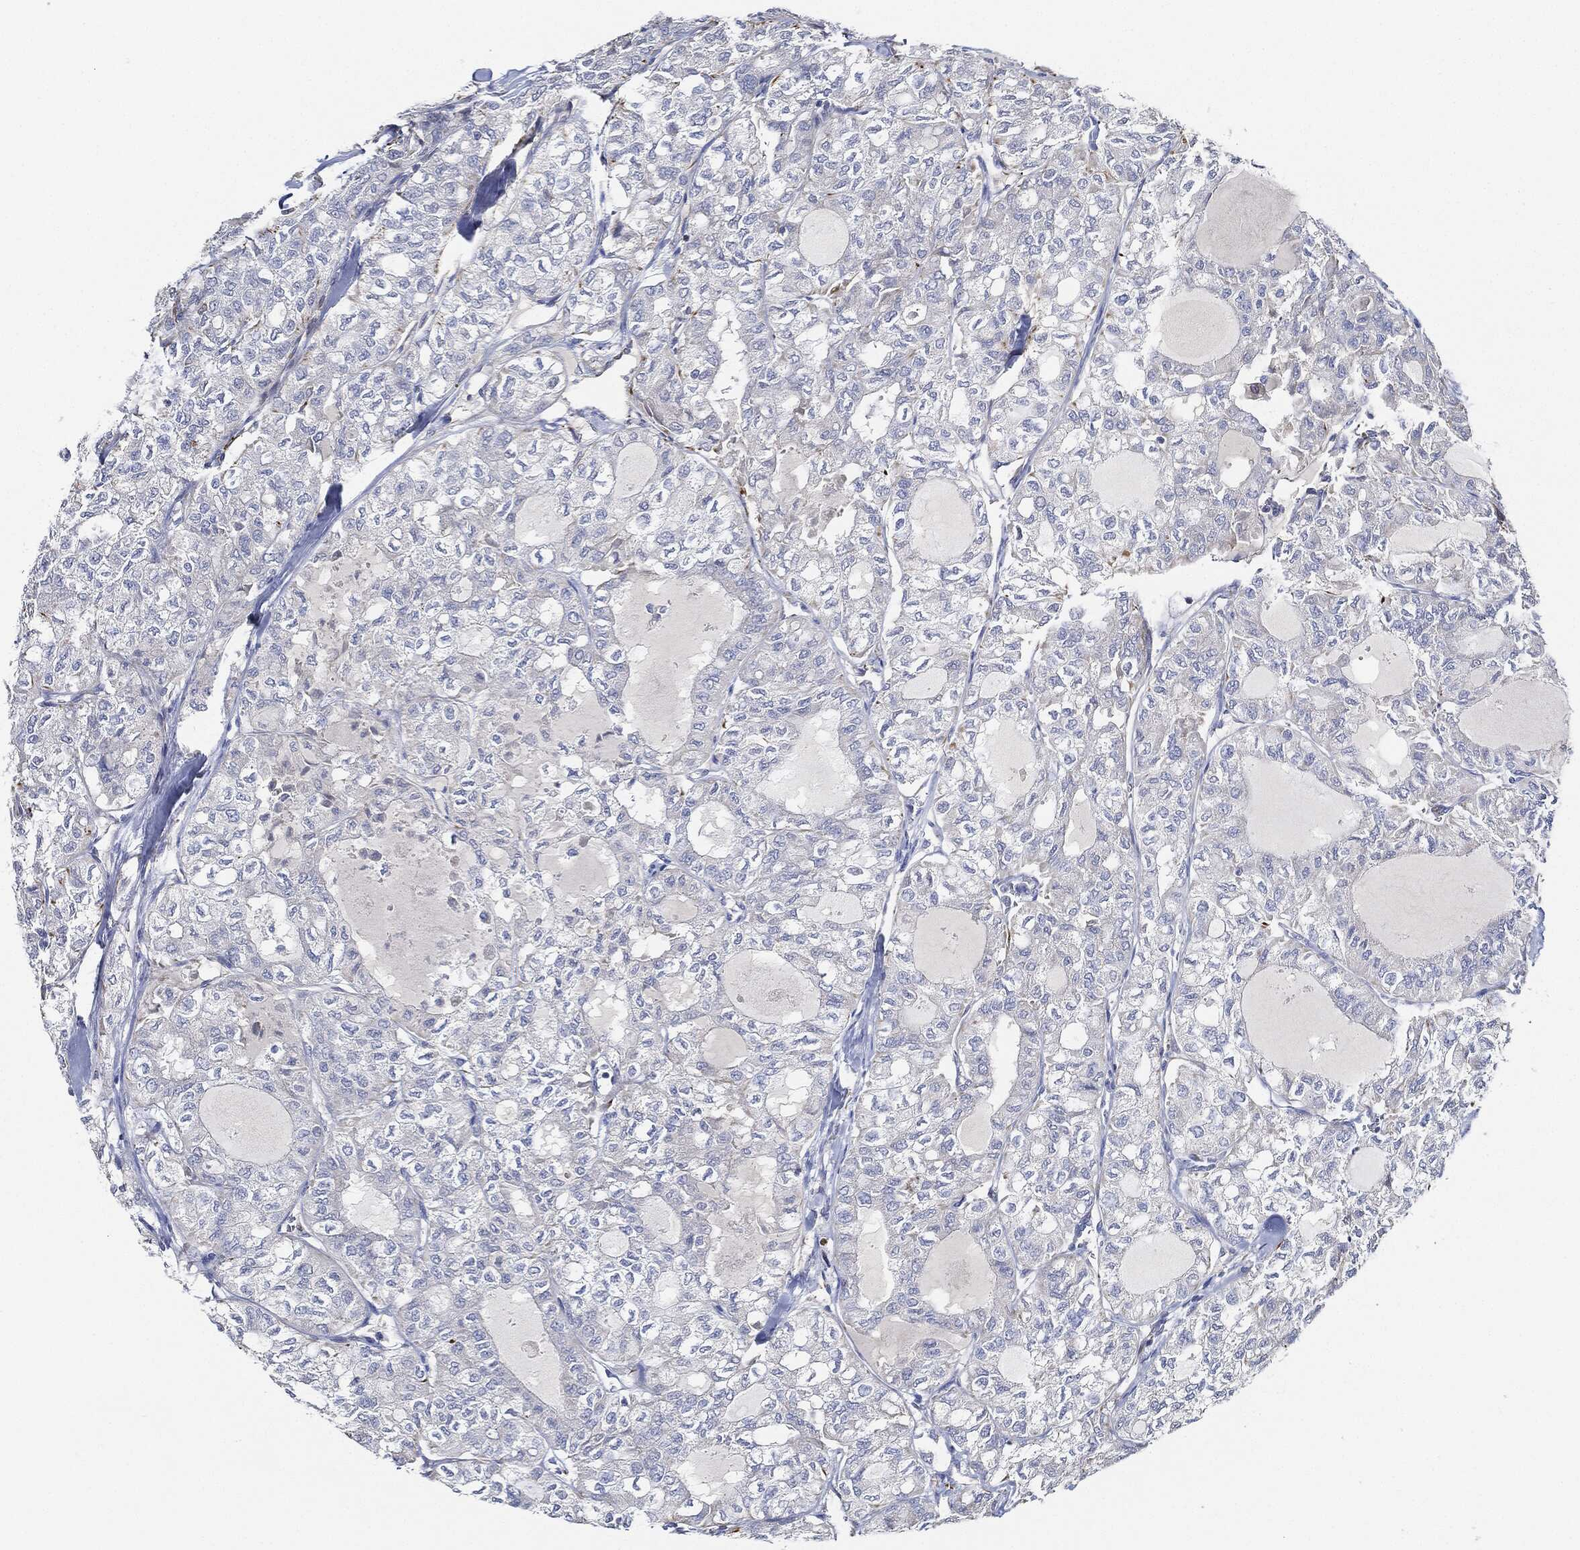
{"staining": {"intensity": "negative", "quantity": "none", "location": "none"}, "tissue": "thyroid cancer", "cell_type": "Tumor cells", "image_type": "cancer", "snomed": [{"axis": "morphology", "description": "Follicular adenoma carcinoma, NOS"}, {"axis": "topography", "description": "Thyroid gland"}], "caption": "IHC of human follicular adenoma carcinoma (thyroid) demonstrates no staining in tumor cells.", "gene": "THSD1", "patient": {"sex": "male", "age": 75}}